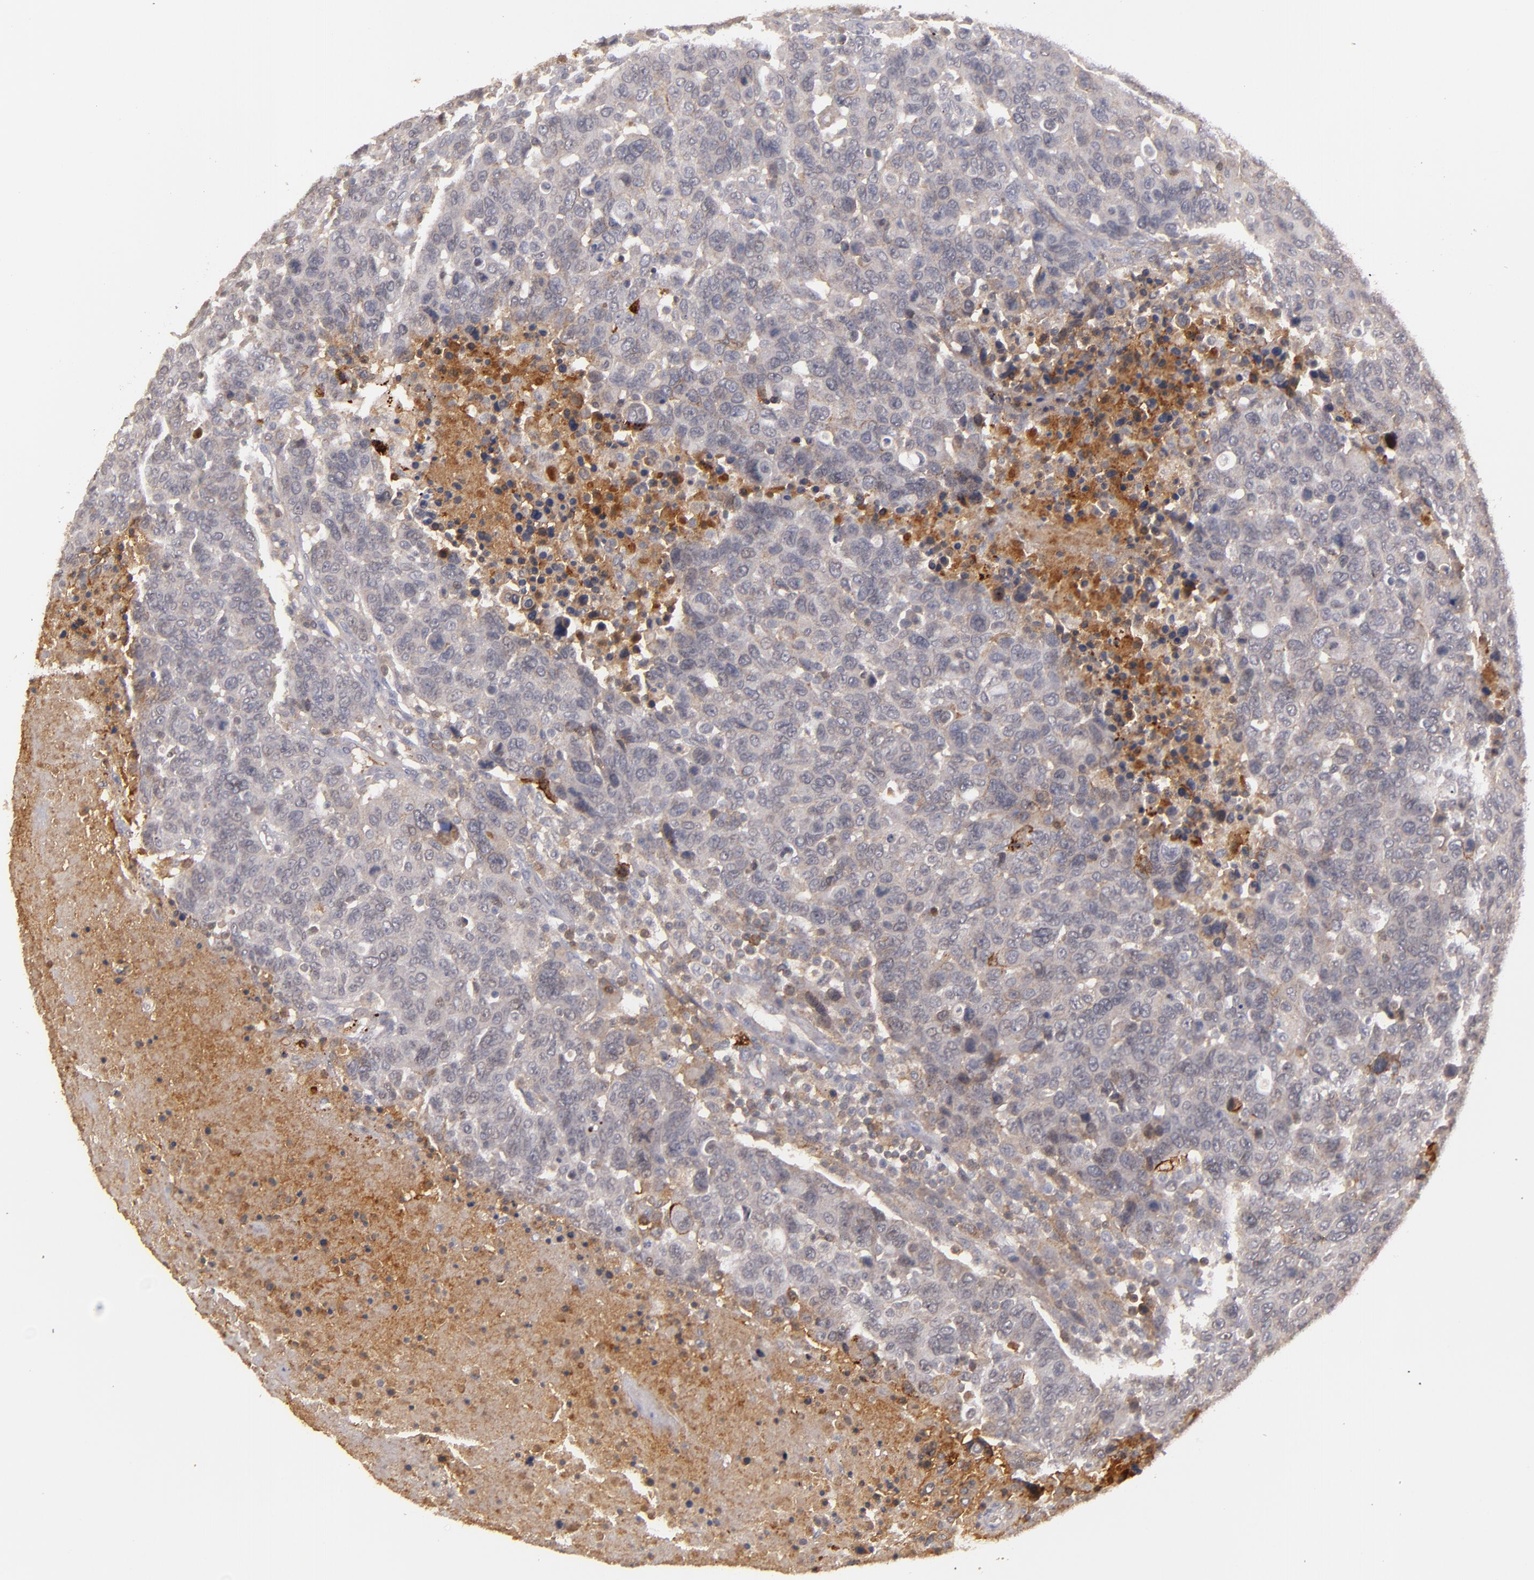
{"staining": {"intensity": "weak", "quantity": "<25%", "location": "cytoplasmic/membranous"}, "tissue": "breast cancer", "cell_type": "Tumor cells", "image_type": "cancer", "snomed": [{"axis": "morphology", "description": "Duct carcinoma"}, {"axis": "topography", "description": "Breast"}], "caption": "Tumor cells are negative for protein expression in human breast infiltrating ductal carcinoma. (Stains: DAB (3,3'-diaminobenzidine) immunohistochemistry with hematoxylin counter stain, Microscopy: brightfield microscopy at high magnification).", "gene": "MBL2", "patient": {"sex": "female", "age": 37}}